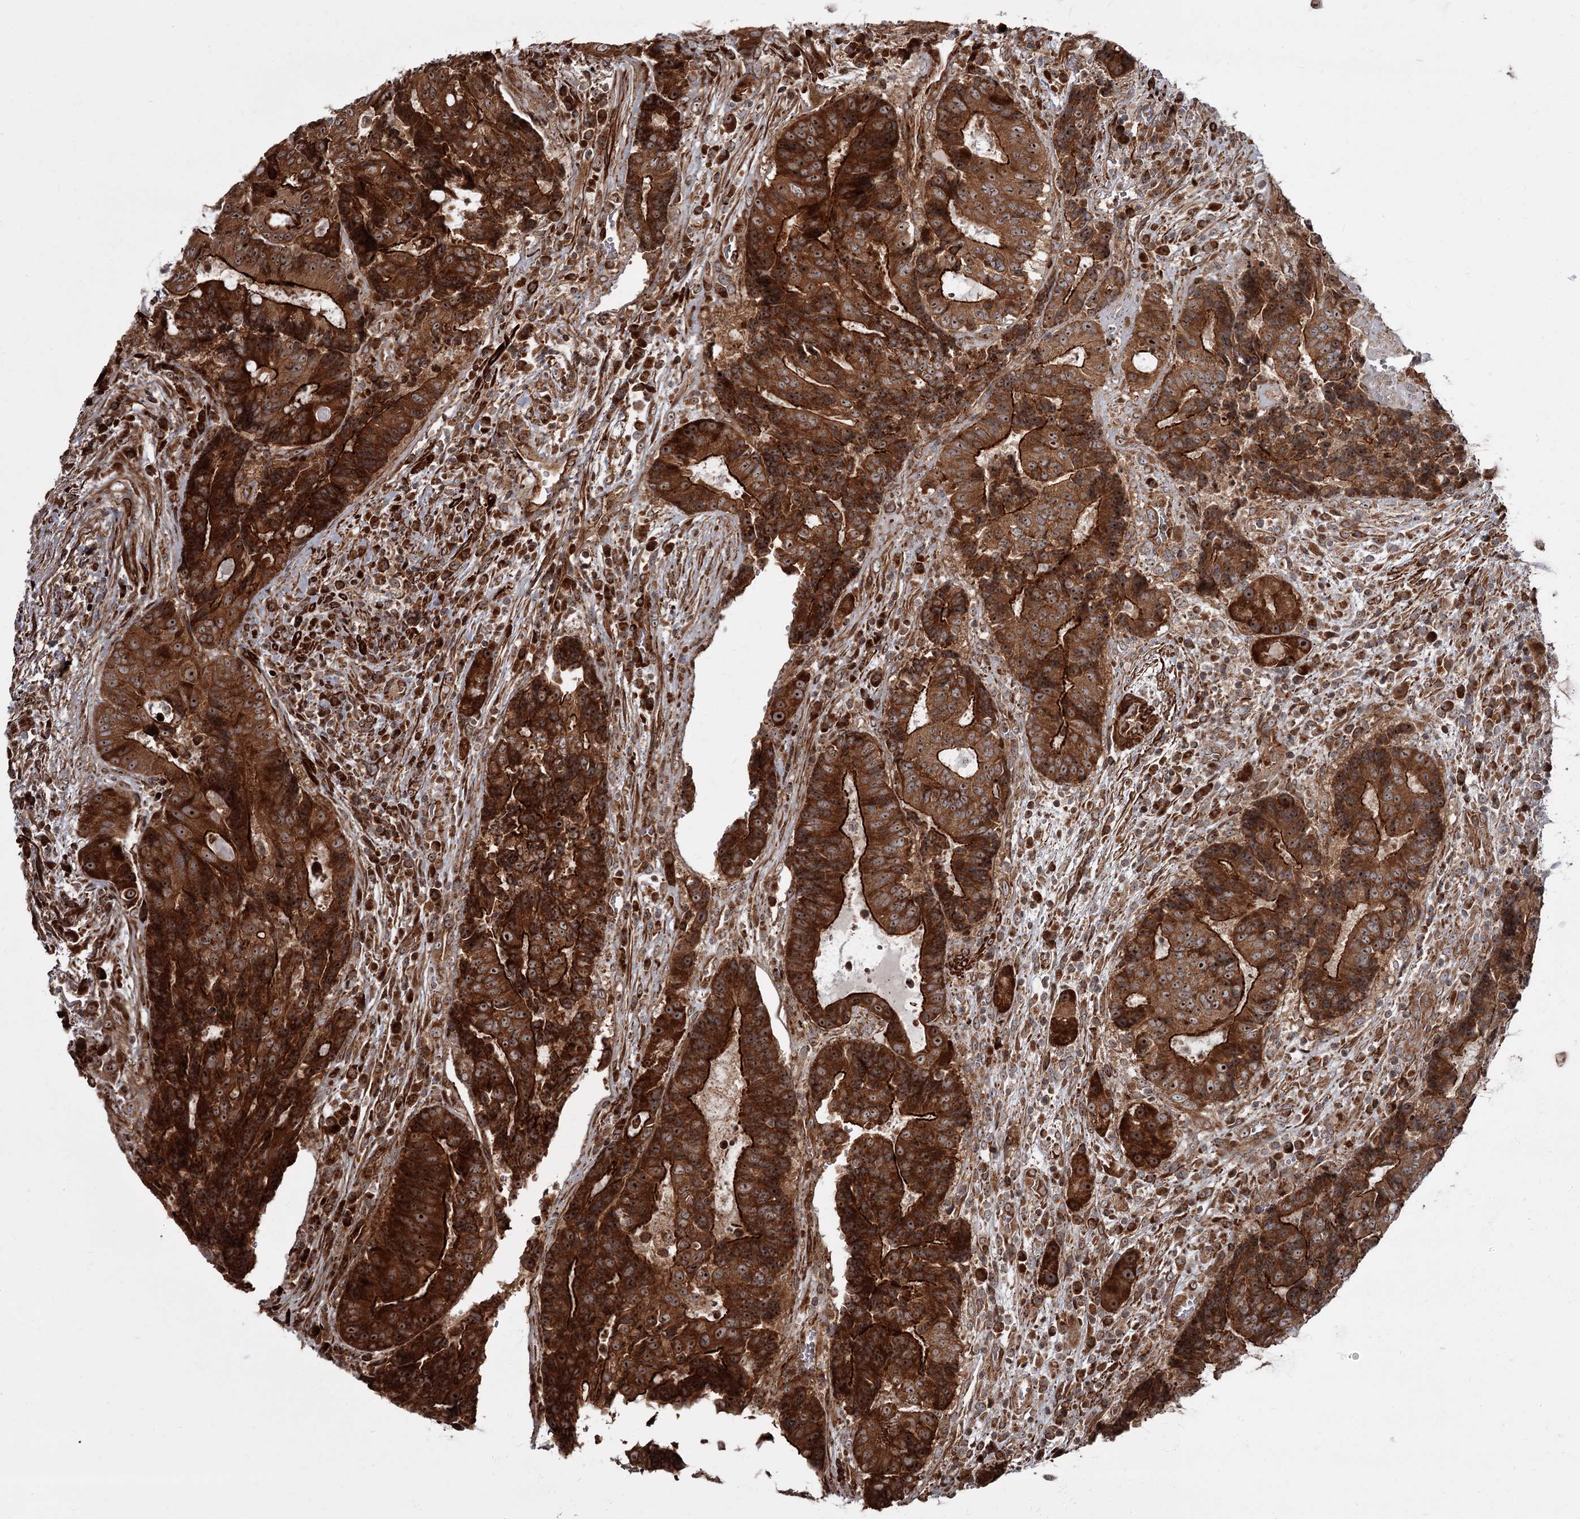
{"staining": {"intensity": "strong", "quantity": ">75%", "location": "cytoplasmic/membranous,nuclear"}, "tissue": "colorectal cancer", "cell_type": "Tumor cells", "image_type": "cancer", "snomed": [{"axis": "morphology", "description": "Adenocarcinoma, NOS"}, {"axis": "topography", "description": "Rectum"}], "caption": "DAB (3,3'-diaminobenzidine) immunohistochemical staining of human colorectal cancer (adenocarcinoma) exhibits strong cytoplasmic/membranous and nuclear protein positivity in approximately >75% of tumor cells. (DAB IHC with brightfield microscopy, high magnification).", "gene": "THAP9", "patient": {"sex": "male", "age": 69}}